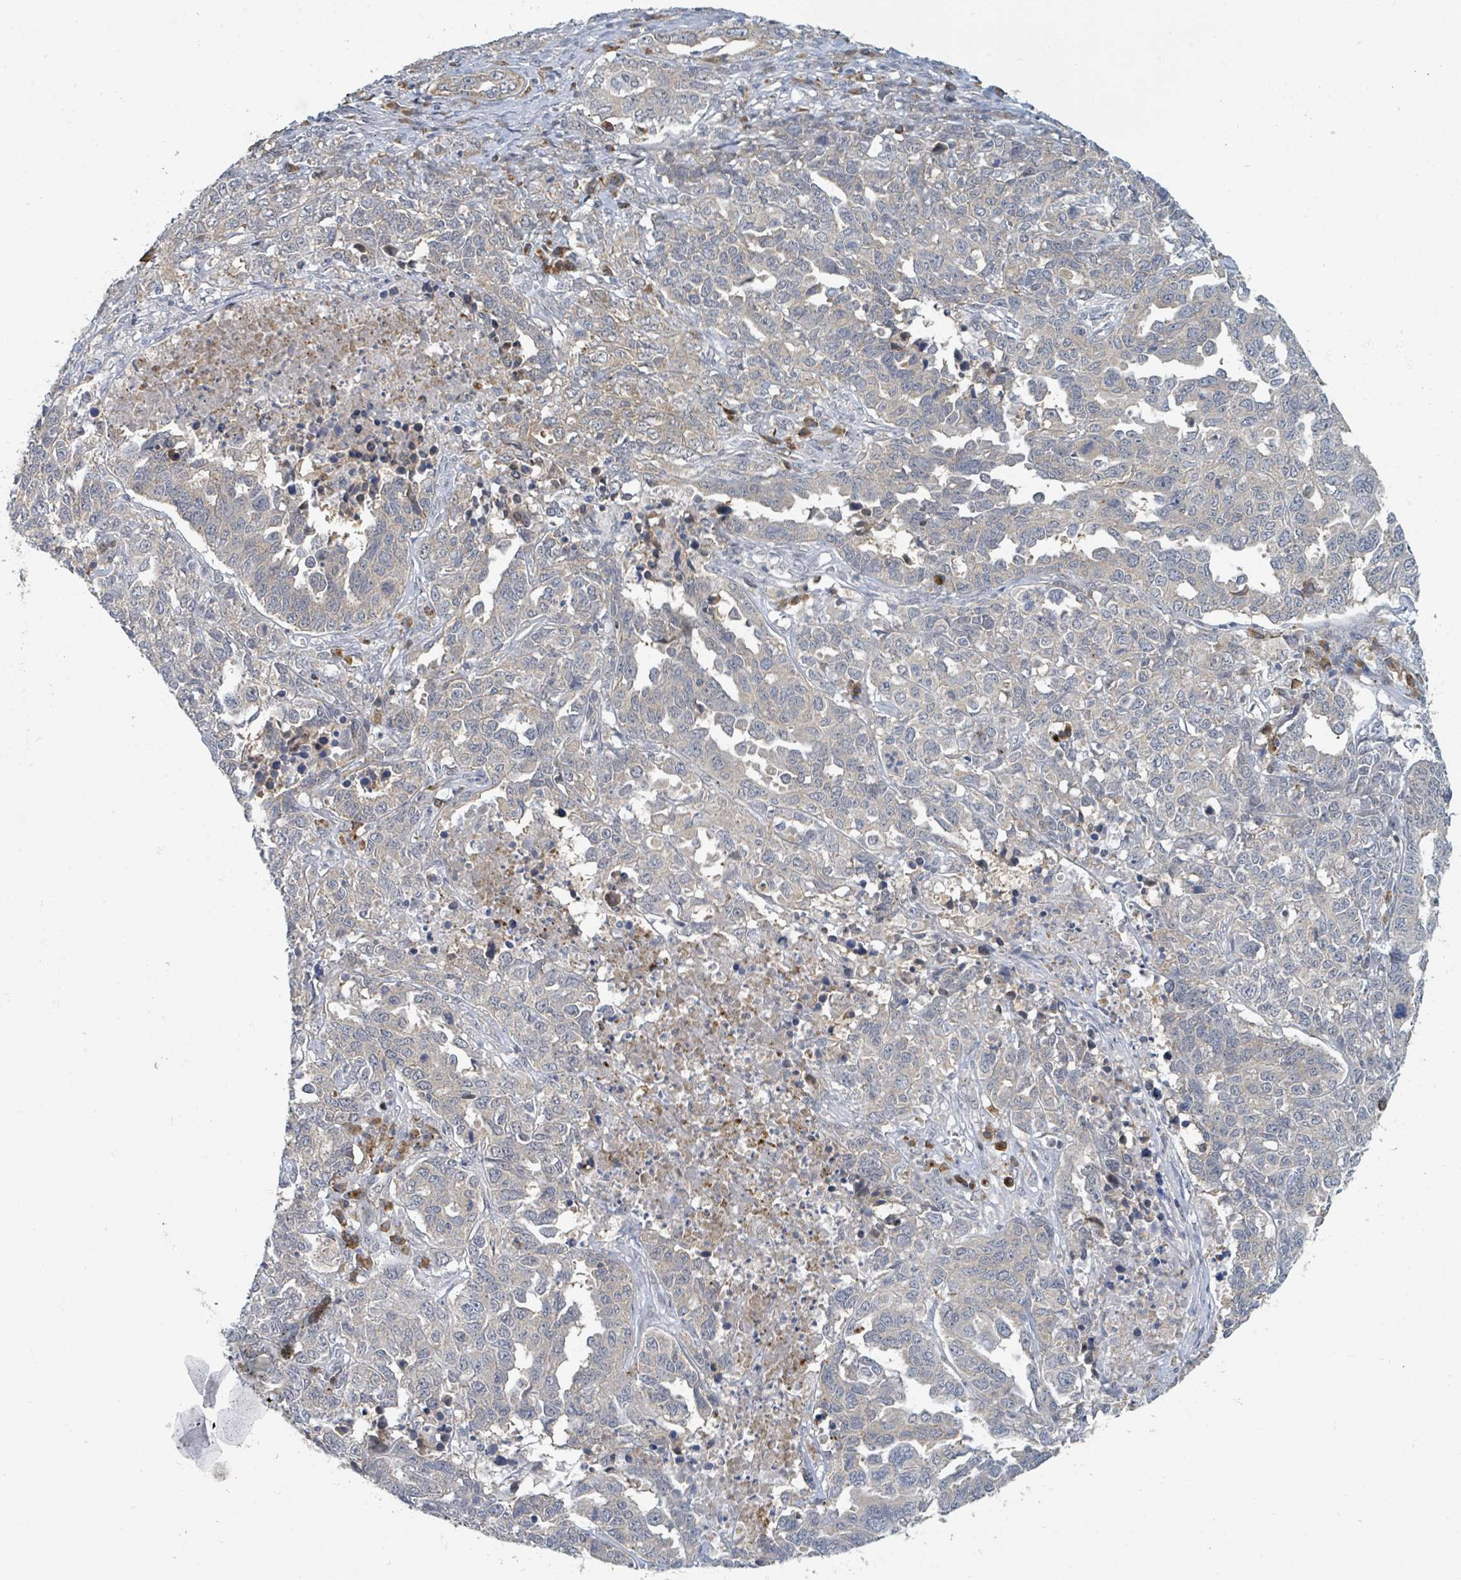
{"staining": {"intensity": "weak", "quantity": "25%-75%", "location": "cytoplasmic/membranous"}, "tissue": "ovarian cancer", "cell_type": "Tumor cells", "image_type": "cancer", "snomed": [{"axis": "morphology", "description": "Carcinoma, endometroid"}, {"axis": "topography", "description": "Ovary"}], "caption": "A brown stain highlights weak cytoplasmic/membranous positivity of a protein in ovarian cancer tumor cells.", "gene": "ANKRD55", "patient": {"sex": "female", "age": 62}}